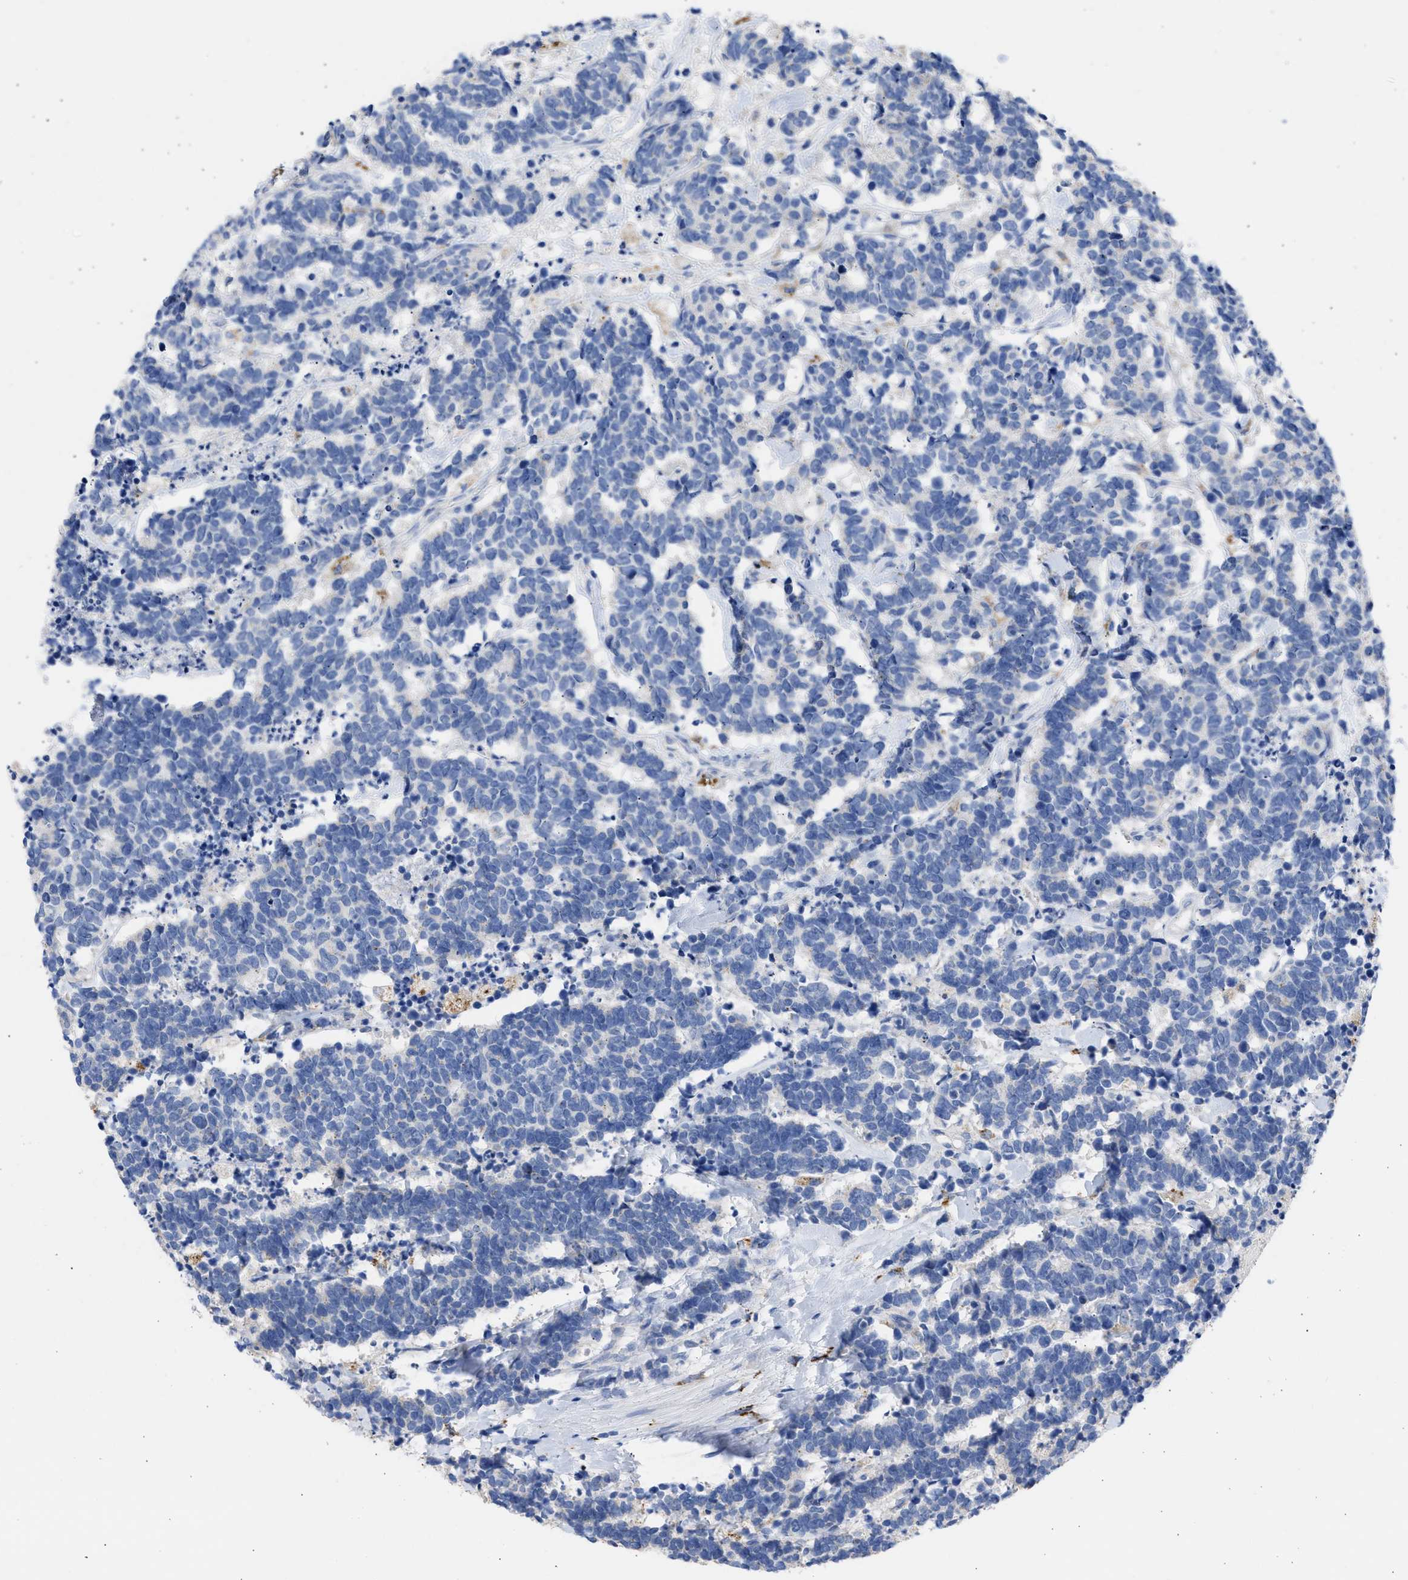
{"staining": {"intensity": "negative", "quantity": "none", "location": "none"}, "tissue": "carcinoid", "cell_type": "Tumor cells", "image_type": "cancer", "snomed": [{"axis": "morphology", "description": "Carcinoma, NOS"}, {"axis": "morphology", "description": "Carcinoid, malignant, NOS"}, {"axis": "topography", "description": "Urinary bladder"}], "caption": "Immunohistochemistry of carcinoma shows no positivity in tumor cells. Nuclei are stained in blue.", "gene": "RSPH1", "patient": {"sex": "male", "age": 57}}